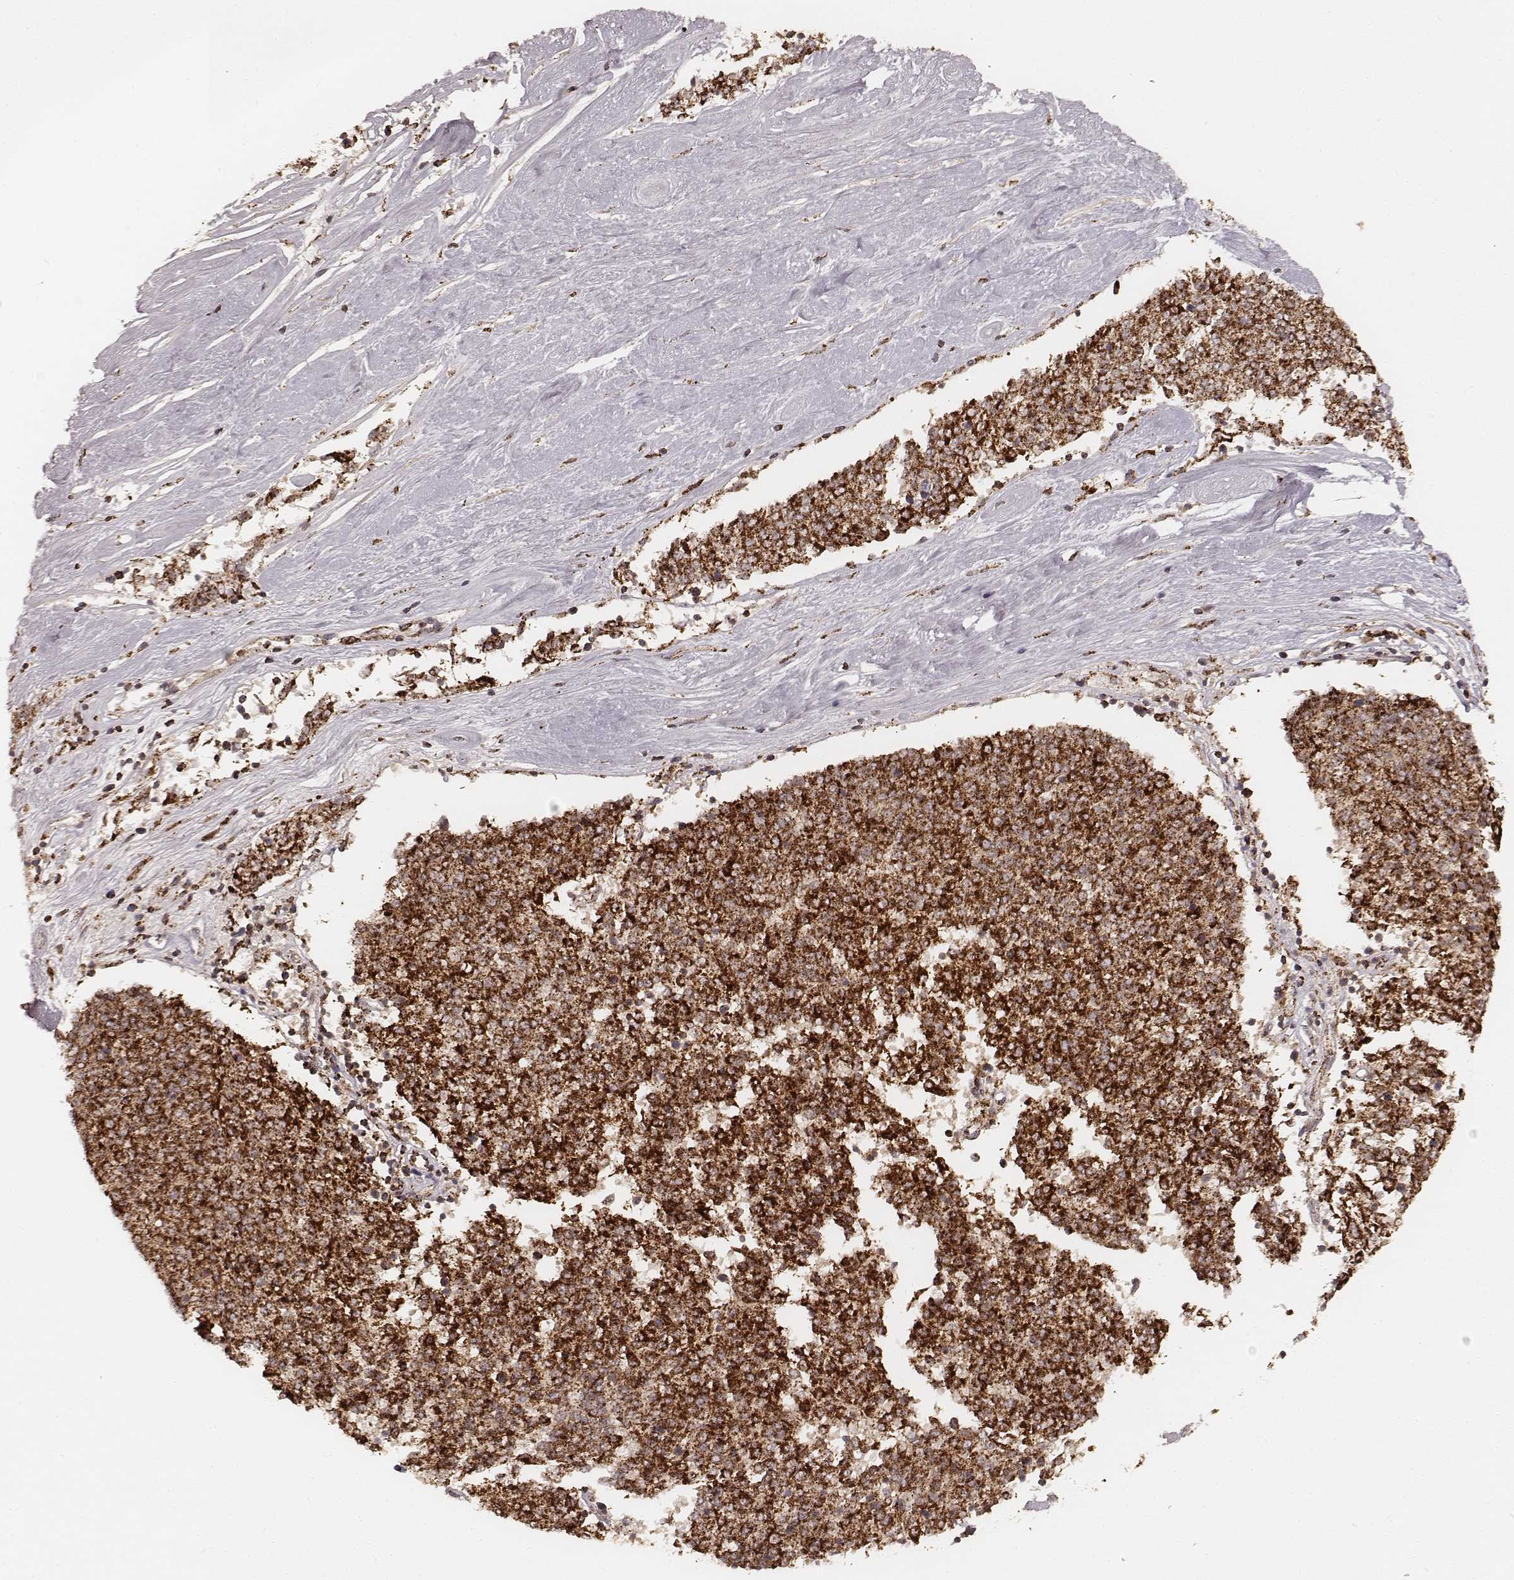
{"staining": {"intensity": "strong", "quantity": ">75%", "location": "cytoplasmic/membranous"}, "tissue": "melanoma", "cell_type": "Tumor cells", "image_type": "cancer", "snomed": [{"axis": "morphology", "description": "Malignant melanoma, NOS"}, {"axis": "topography", "description": "Skin"}], "caption": "Tumor cells reveal strong cytoplasmic/membranous staining in approximately >75% of cells in melanoma.", "gene": "CS", "patient": {"sex": "female", "age": 72}}